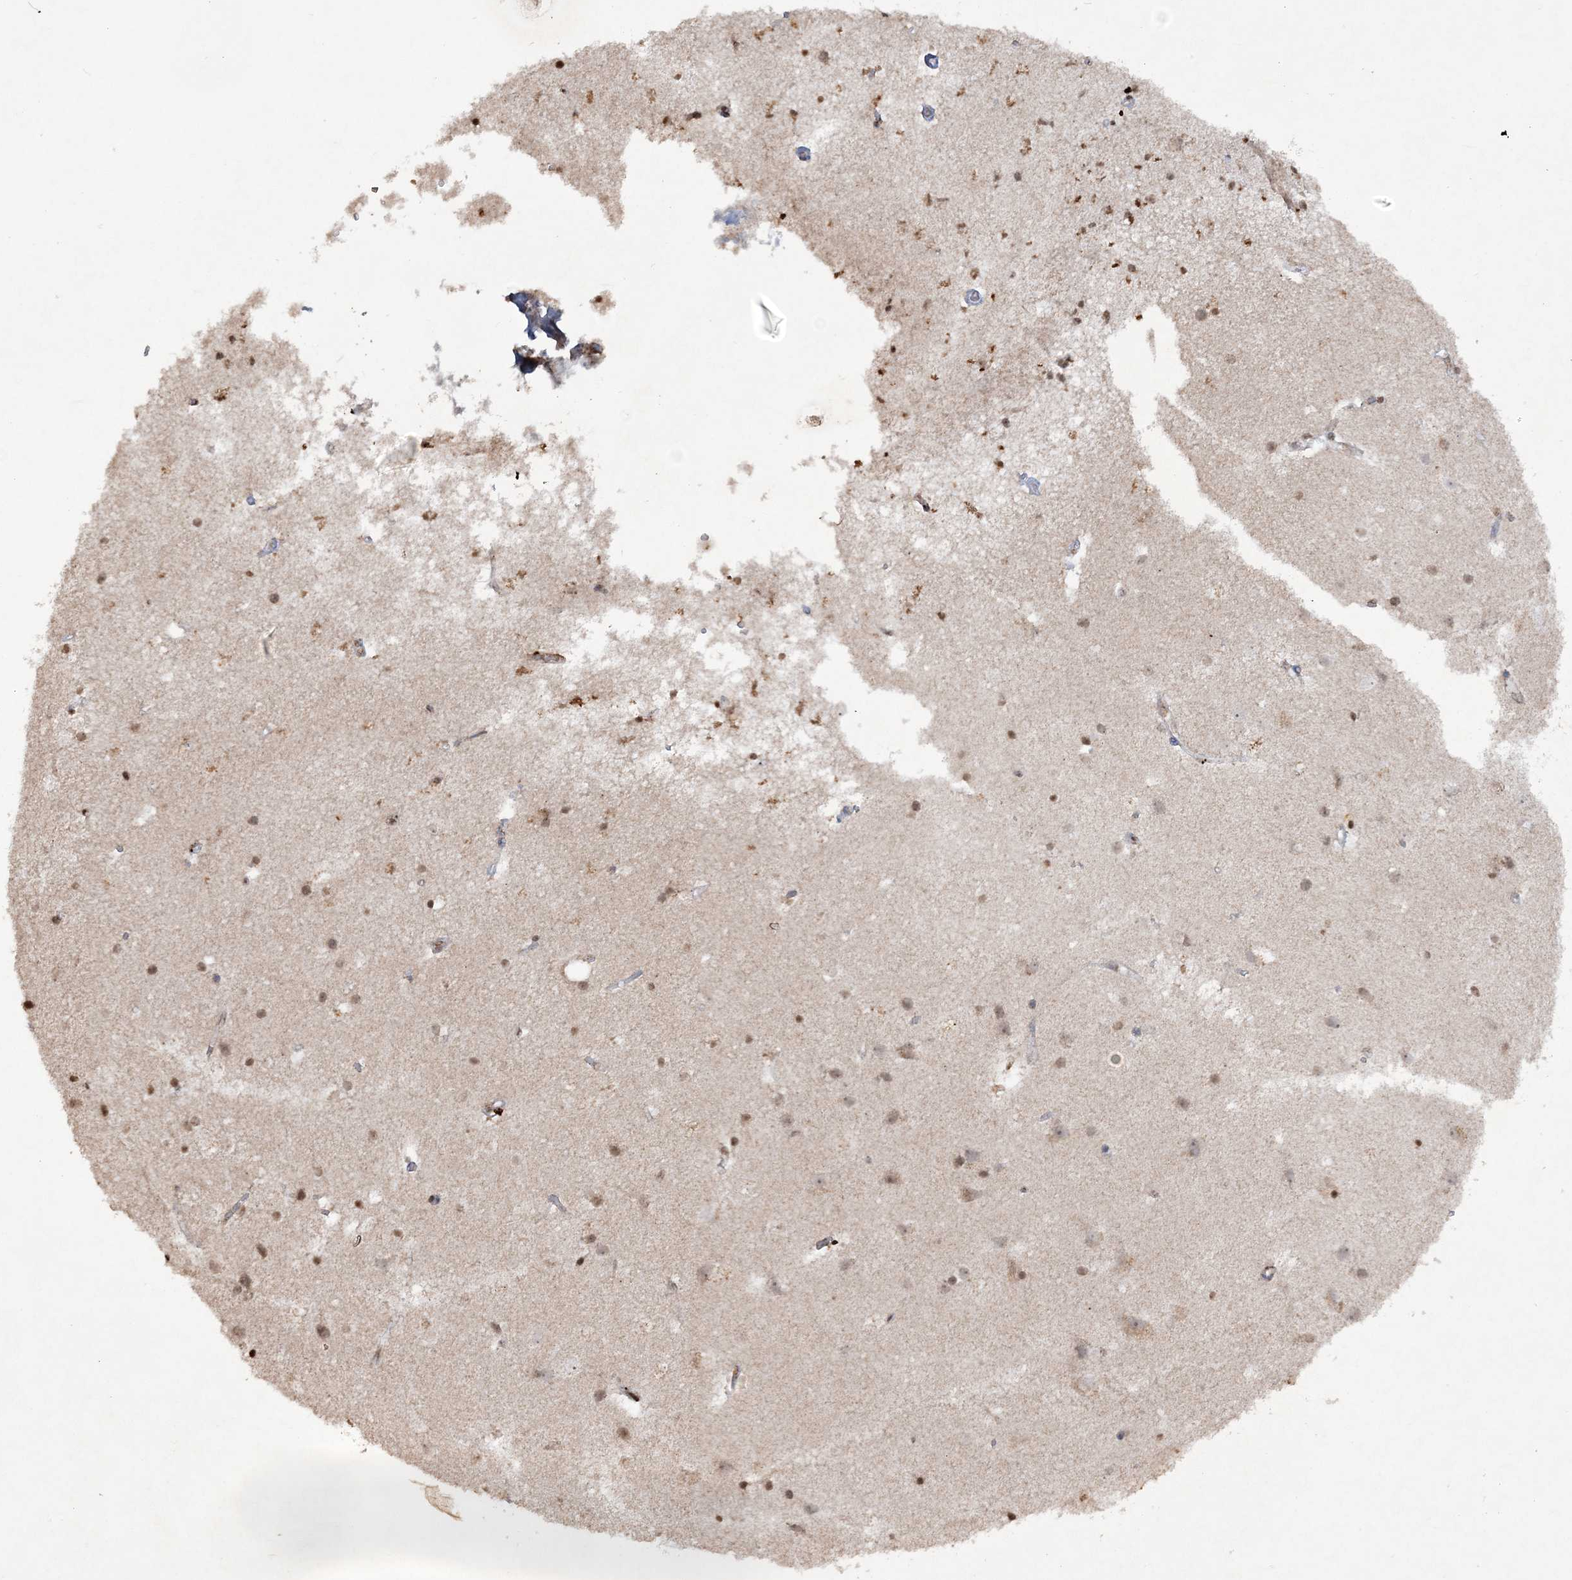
{"staining": {"intensity": "negative", "quantity": "none", "location": "none"}, "tissue": "cerebral cortex", "cell_type": "Endothelial cells", "image_type": "normal", "snomed": [{"axis": "morphology", "description": "Normal tissue, NOS"}, {"axis": "topography", "description": "Cerebral cortex"}], "caption": "Cerebral cortex stained for a protein using immunohistochemistry (IHC) shows no staining endothelial cells.", "gene": "TTC7A", "patient": {"sex": "male", "age": 54}}